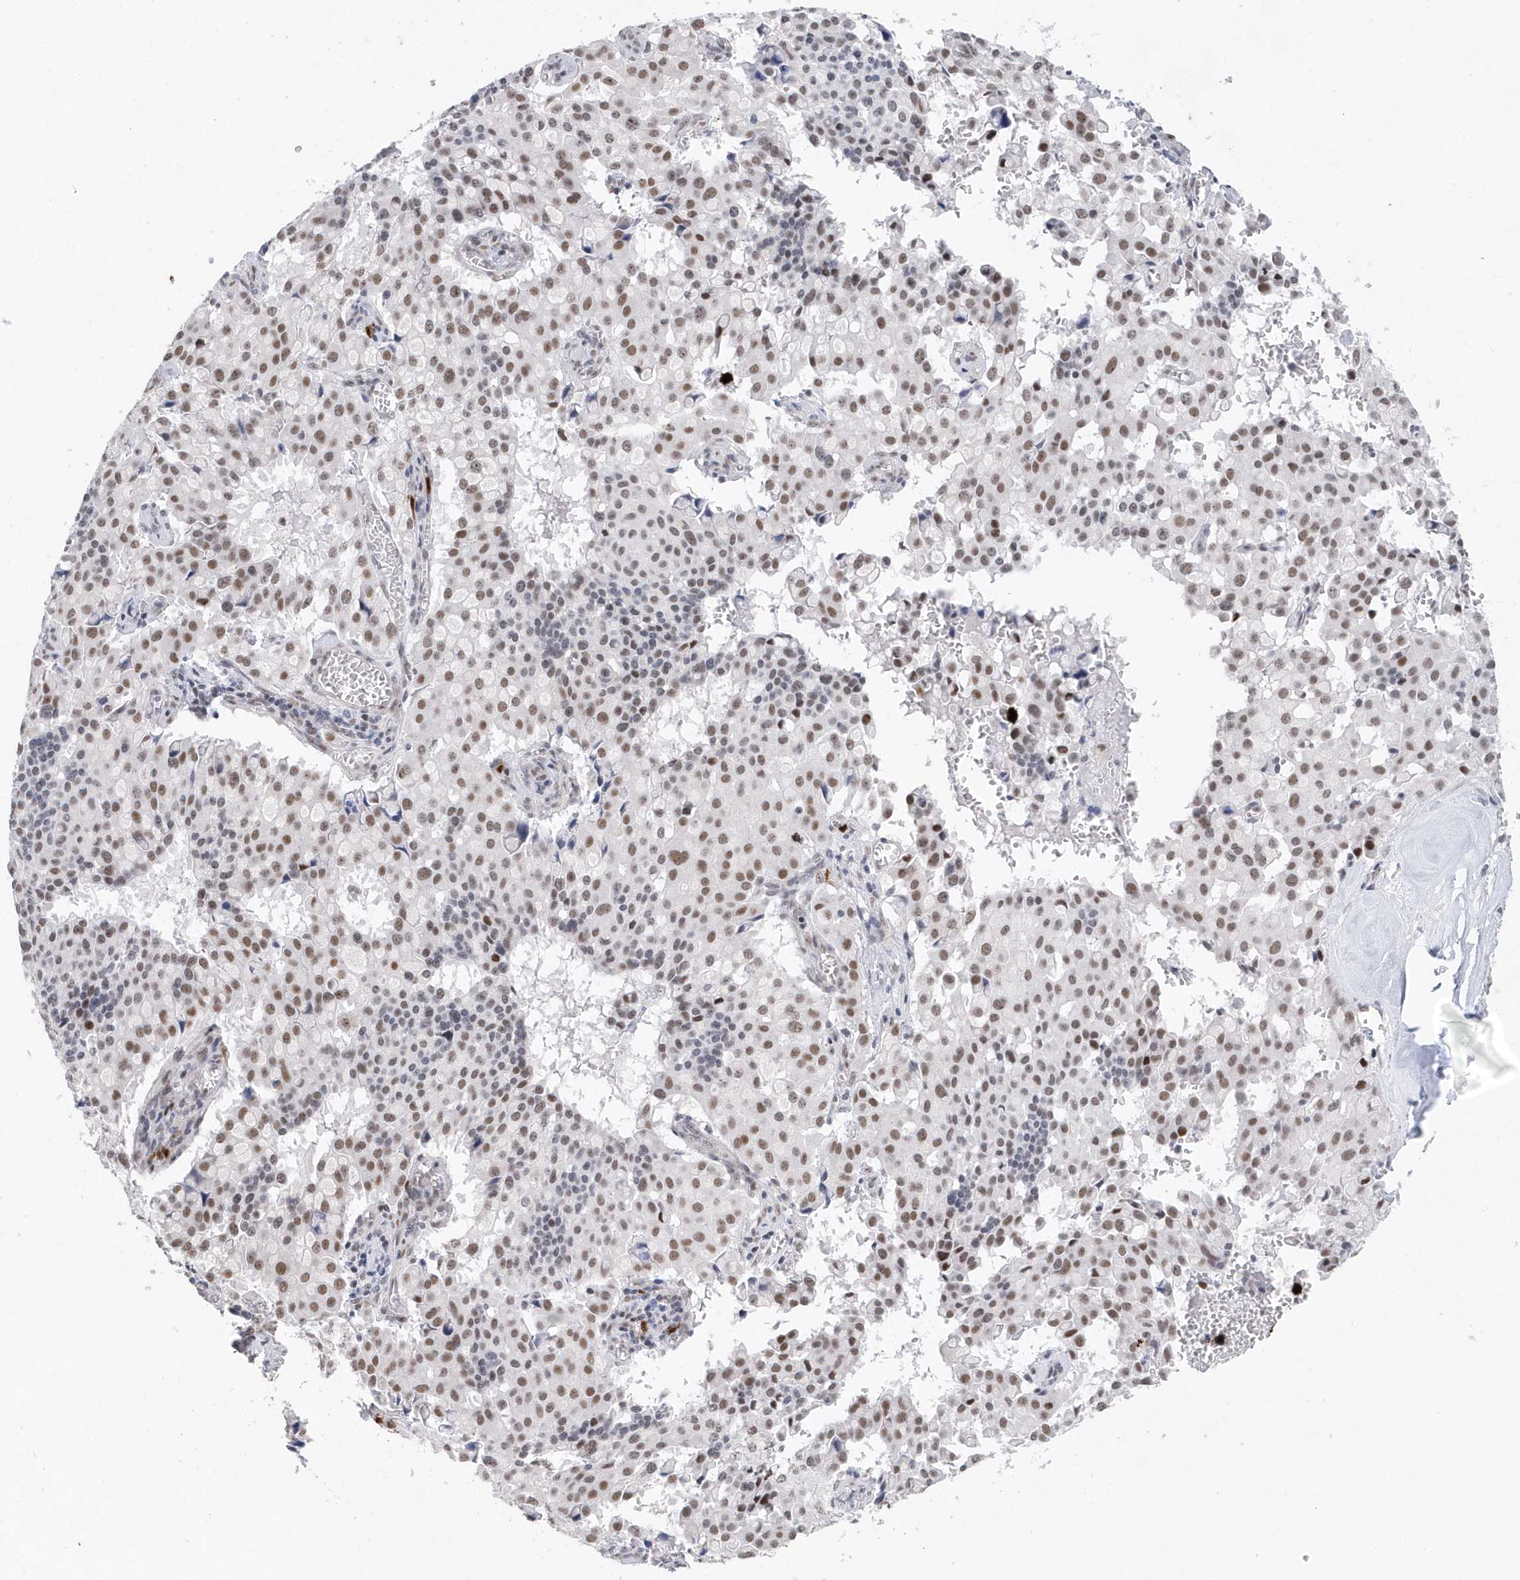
{"staining": {"intensity": "moderate", "quantity": ">75%", "location": "nuclear"}, "tissue": "pancreatic cancer", "cell_type": "Tumor cells", "image_type": "cancer", "snomed": [{"axis": "morphology", "description": "Adenocarcinoma, NOS"}, {"axis": "topography", "description": "Pancreas"}], "caption": "Moderate nuclear expression is appreciated in approximately >75% of tumor cells in adenocarcinoma (pancreatic). (DAB (3,3'-diaminobenzidine) IHC with brightfield microscopy, high magnification).", "gene": "RPP30", "patient": {"sex": "male", "age": 65}}